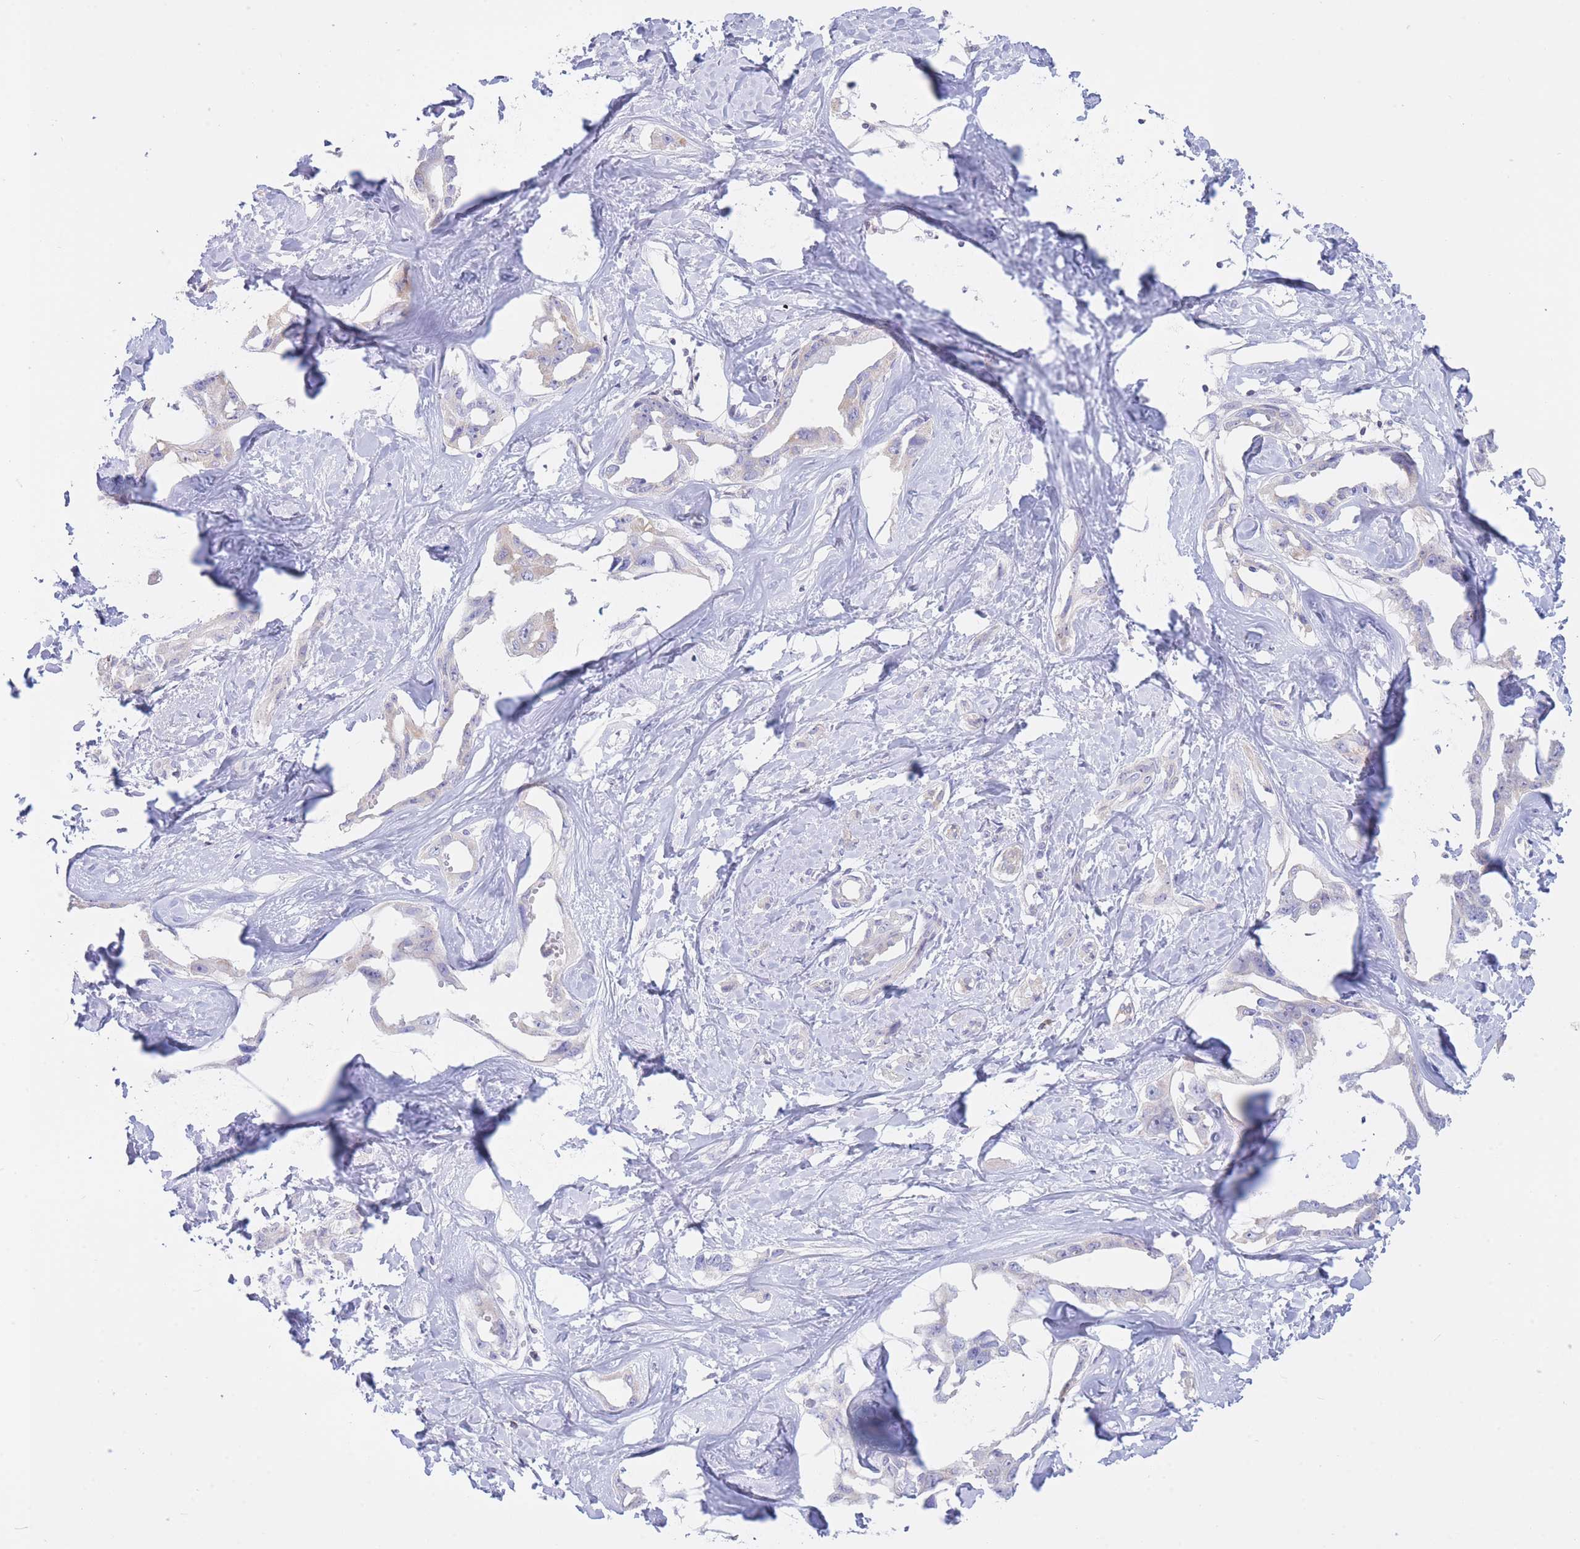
{"staining": {"intensity": "negative", "quantity": "none", "location": "none"}, "tissue": "liver cancer", "cell_type": "Tumor cells", "image_type": "cancer", "snomed": [{"axis": "morphology", "description": "Cholangiocarcinoma"}, {"axis": "topography", "description": "Liver"}], "caption": "A high-resolution photomicrograph shows immunohistochemistry staining of liver cholangiocarcinoma, which exhibits no significant positivity in tumor cells.", "gene": "NANP", "patient": {"sex": "male", "age": 59}}